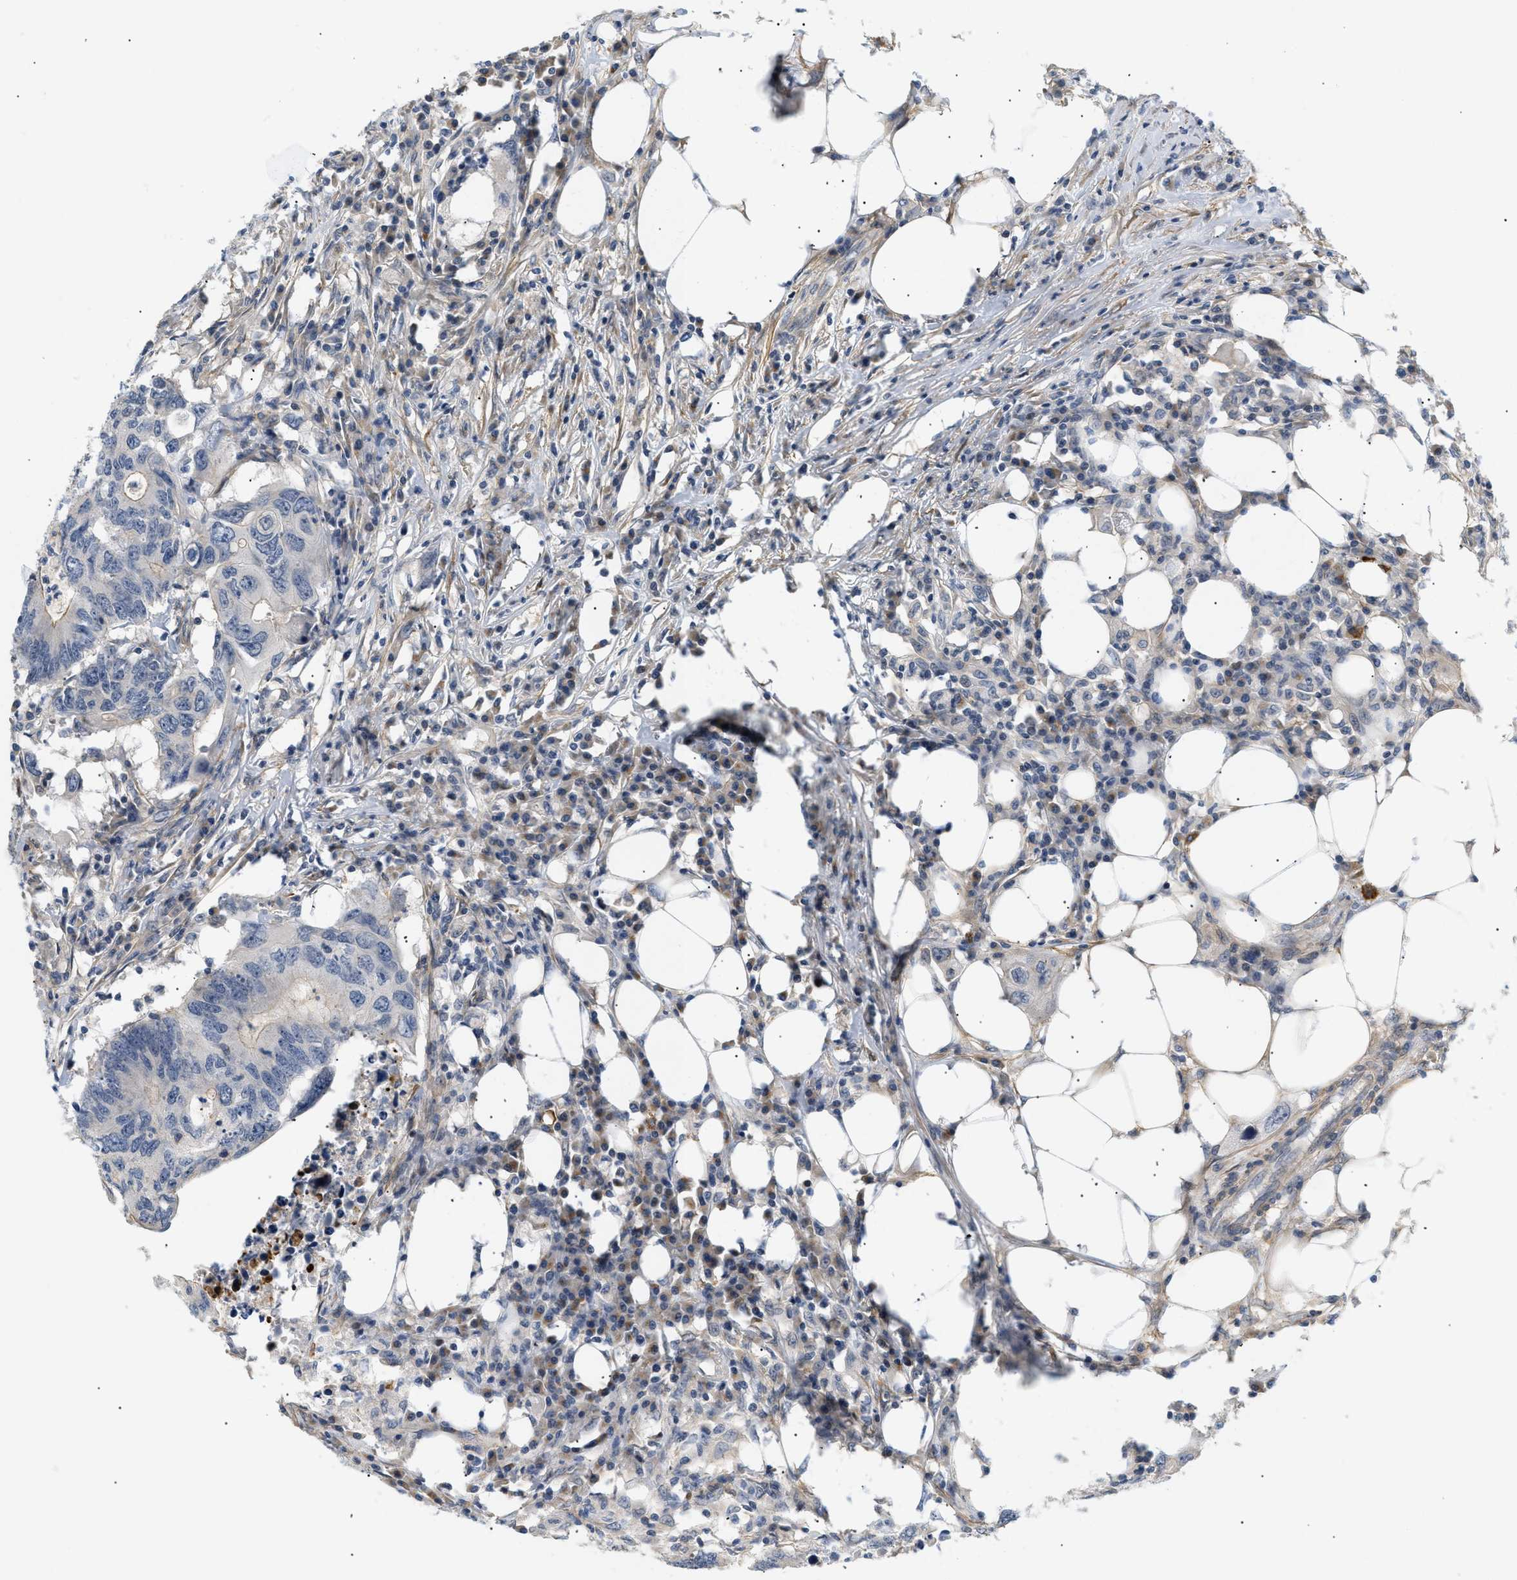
{"staining": {"intensity": "moderate", "quantity": "<25%", "location": "cytoplasmic/membranous"}, "tissue": "colorectal cancer", "cell_type": "Tumor cells", "image_type": "cancer", "snomed": [{"axis": "morphology", "description": "Adenocarcinoma, NOS"}, {"axis": "topography", "description": "Colon"}], "caption": "Immunohistochemical staining of colorectal adenocarcinoma reveals low levels of moderate cytoplasmic/membranous protein positivity in approximately <25% of tumor cells.", "gene": "CORO2B", "patient": {"sex": "male", "age": 71}}